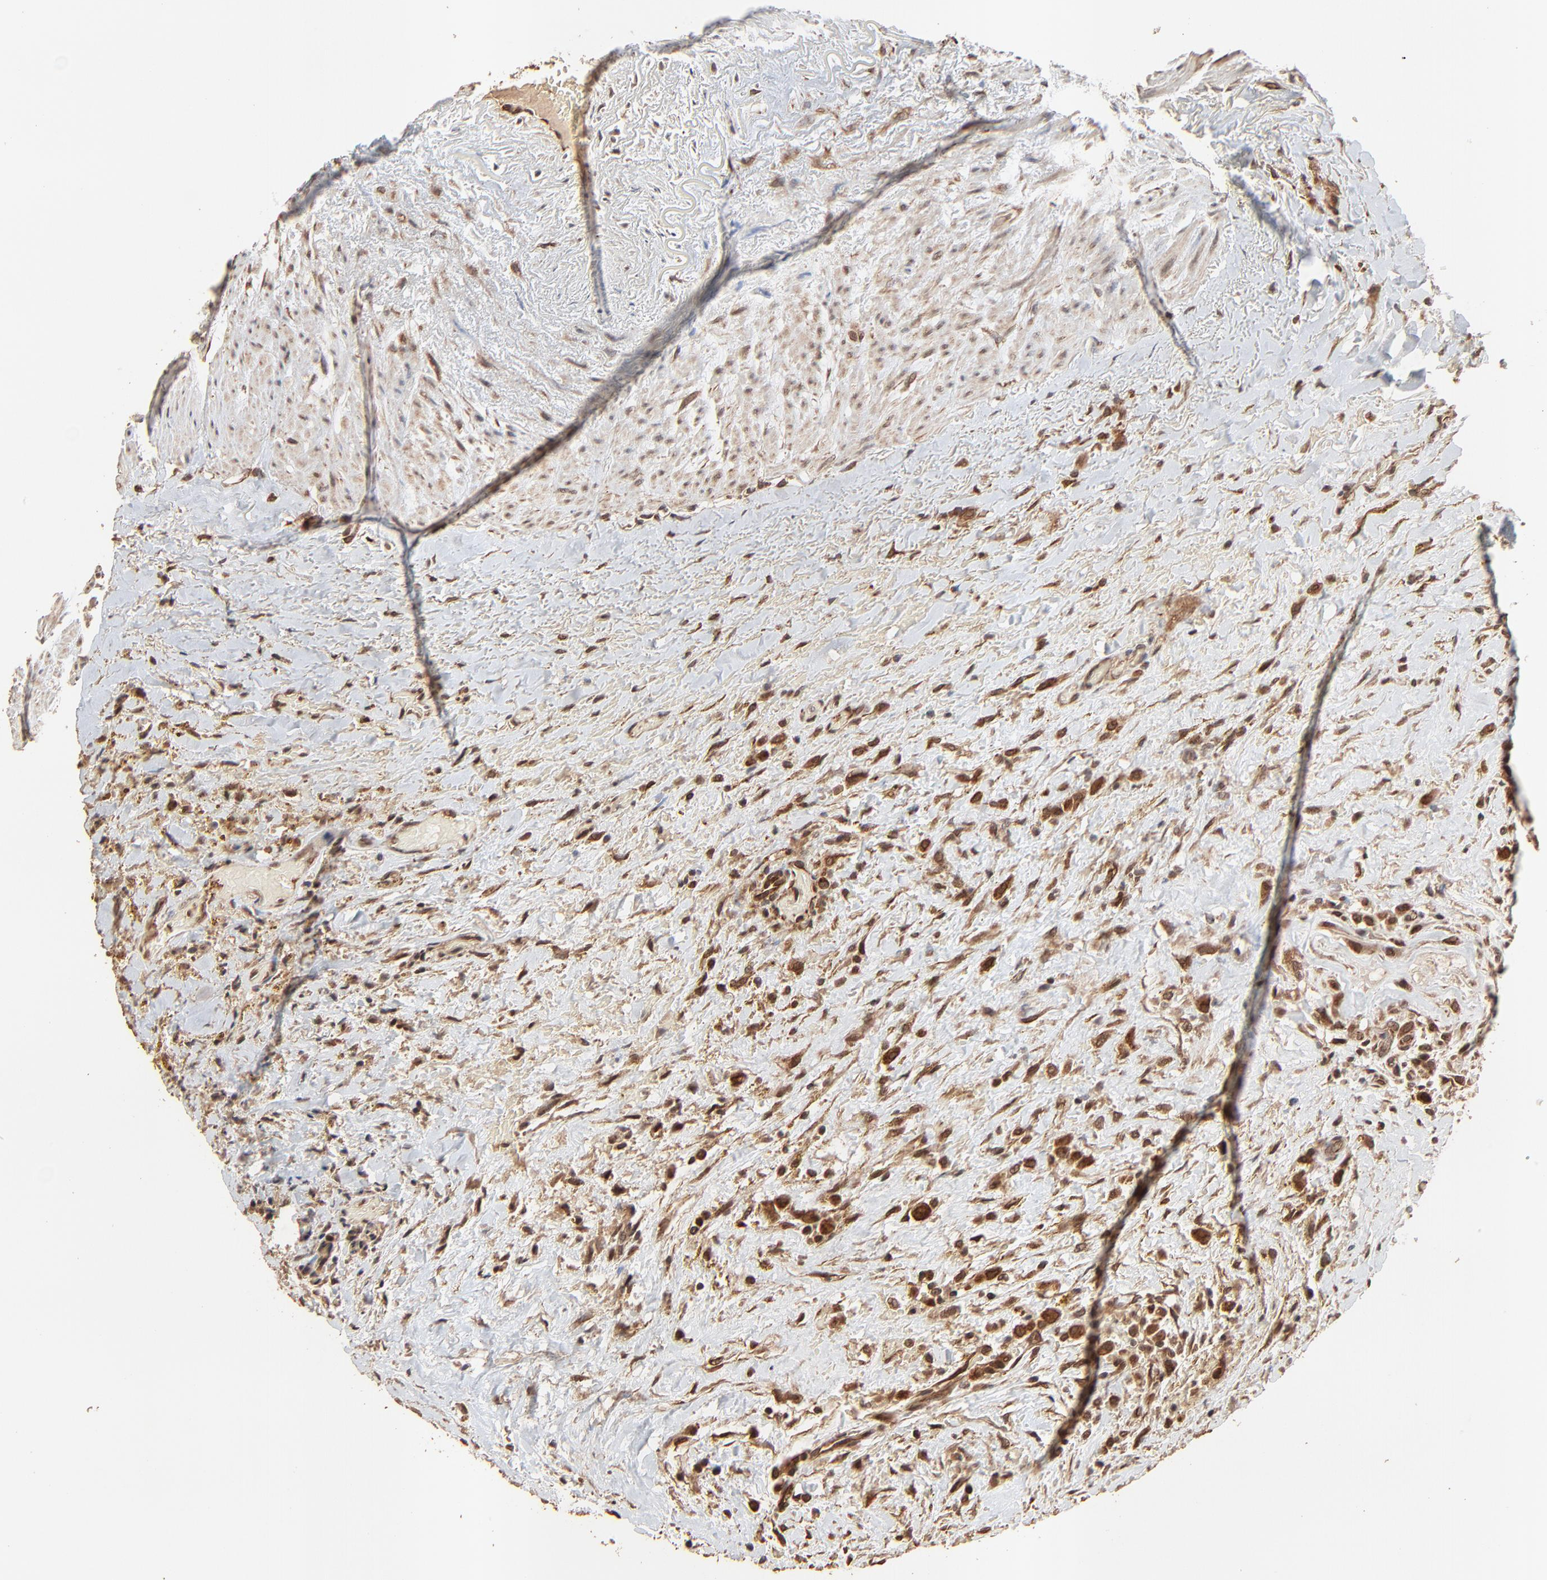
{"staining": {"intensity": "strong", "quantity": ">75%", "location": "cytoplasmic/membranous,nuclear"}, "tissue": "thyroid cancer", "cell_type": "Tumor cells", "image_type": "cancer", "snomed": [{"axis": "morphology", "description": "Papillary adenocarcinoma, NOS"}, {"axis": "topography", "description": "Thyroid gland"}], "caption": "This histopathology image shows thyroid cancer (papillary adenocarcinoma) stained with immunohistochemistry to label a protein in brown. The cytoplasmic/membranous and nuclear of tumor cells show strong positivity for the protein. Nuclei are counter-stained blue.", "gene": "FAM227A", "patient": {"sex": "male", "age": 87}}